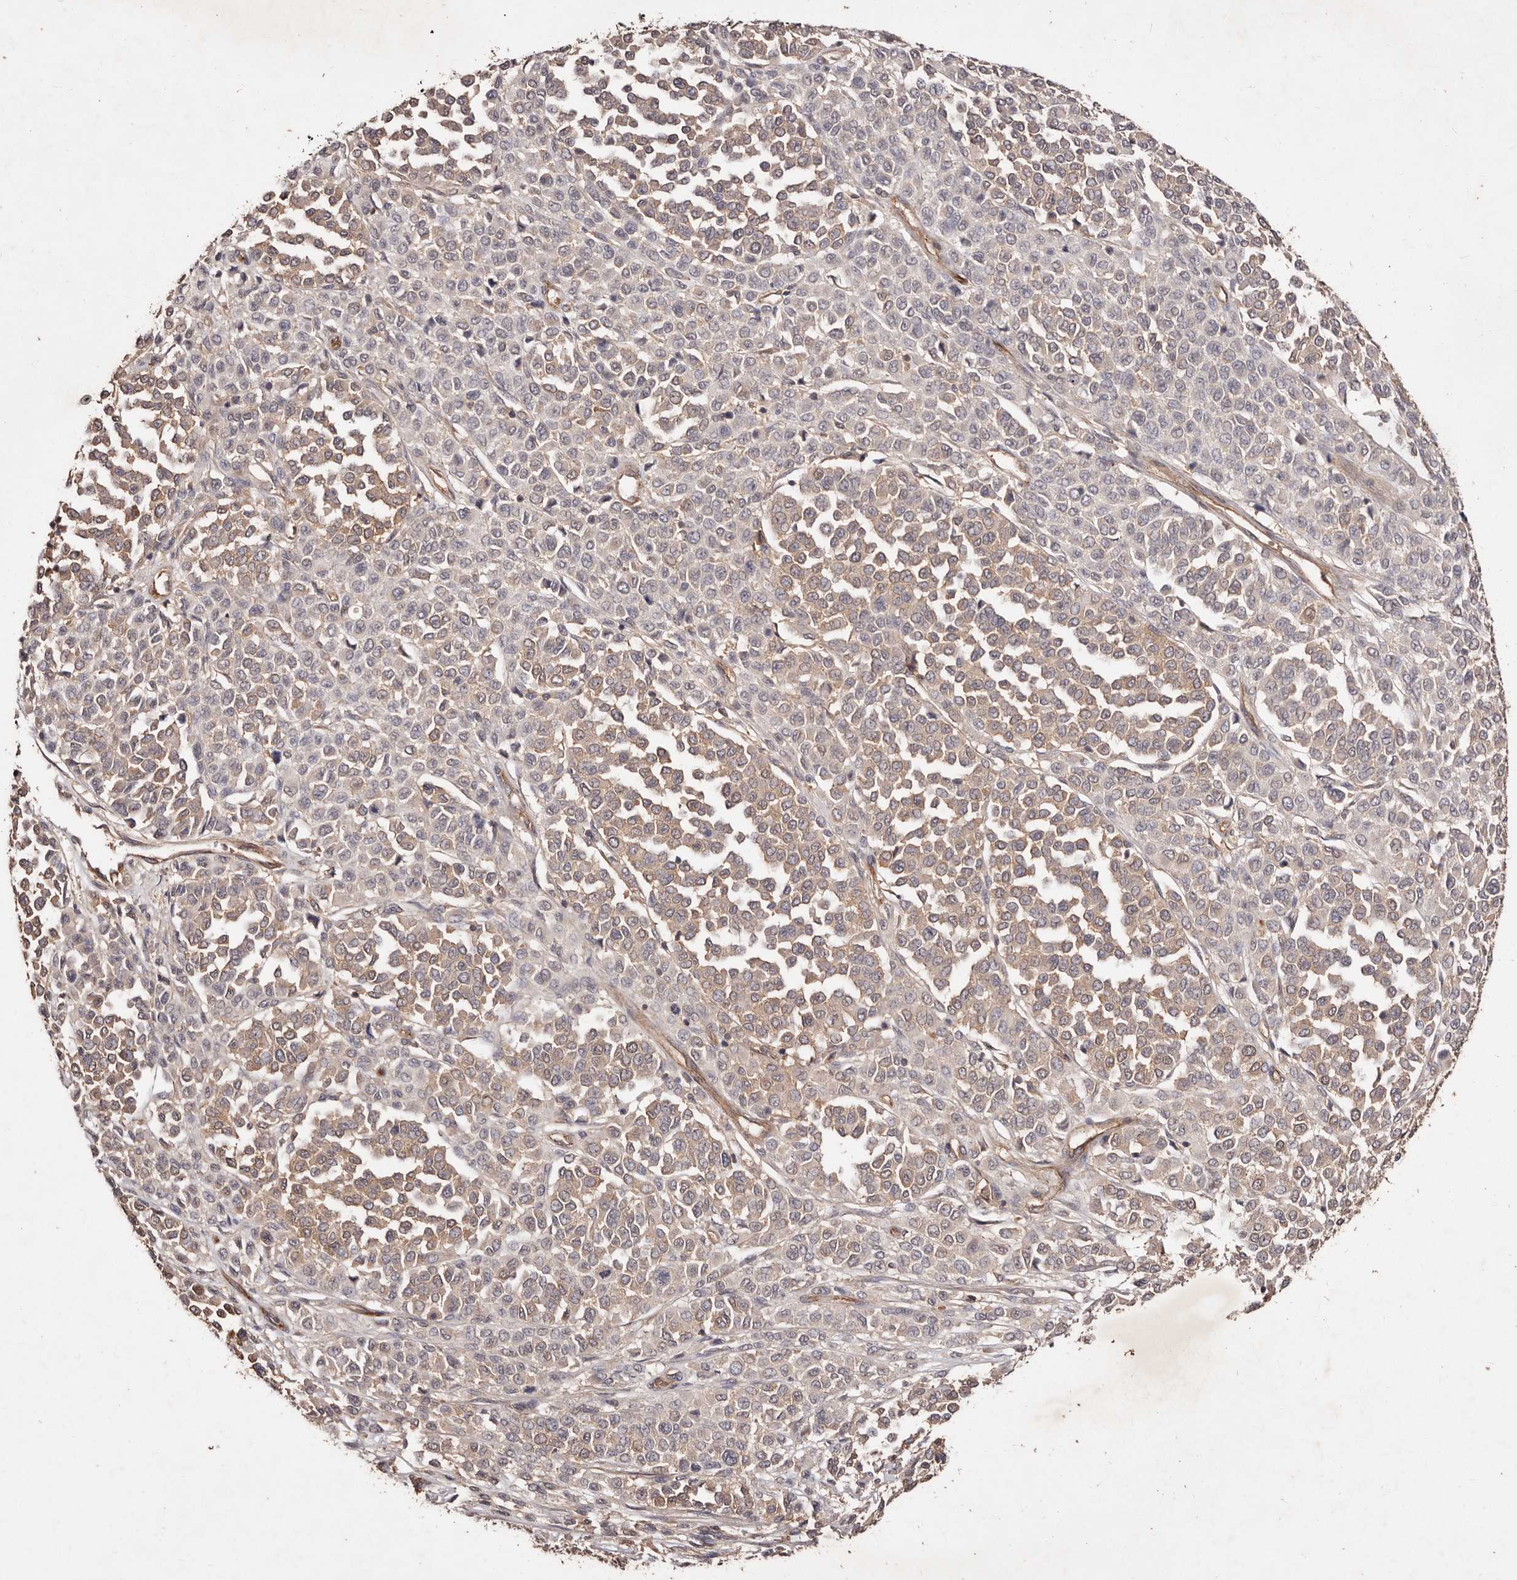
{"staining": {"intensity": "weak", "quantity": ">75%", "location": "cytoplasmic/membranous"}, "tissue": "melanoma", "cell_type": "Tumor cells", "image_type": "cancer", "snomed": [{"axis": "morphology", "description": "Malignant melanoma, Metastatic site"}, {"axis": "topography", "description": "Pancreas"}], "caption": "About >75% of tumor cells in malignant melanoma (metastatic site) demonstrate weak cytoplasmic/membranous protein expression as visualized by brown immunohistochemical staining.", "gene": "CCL14", "patient": {"sex": "female", "age": 30}}